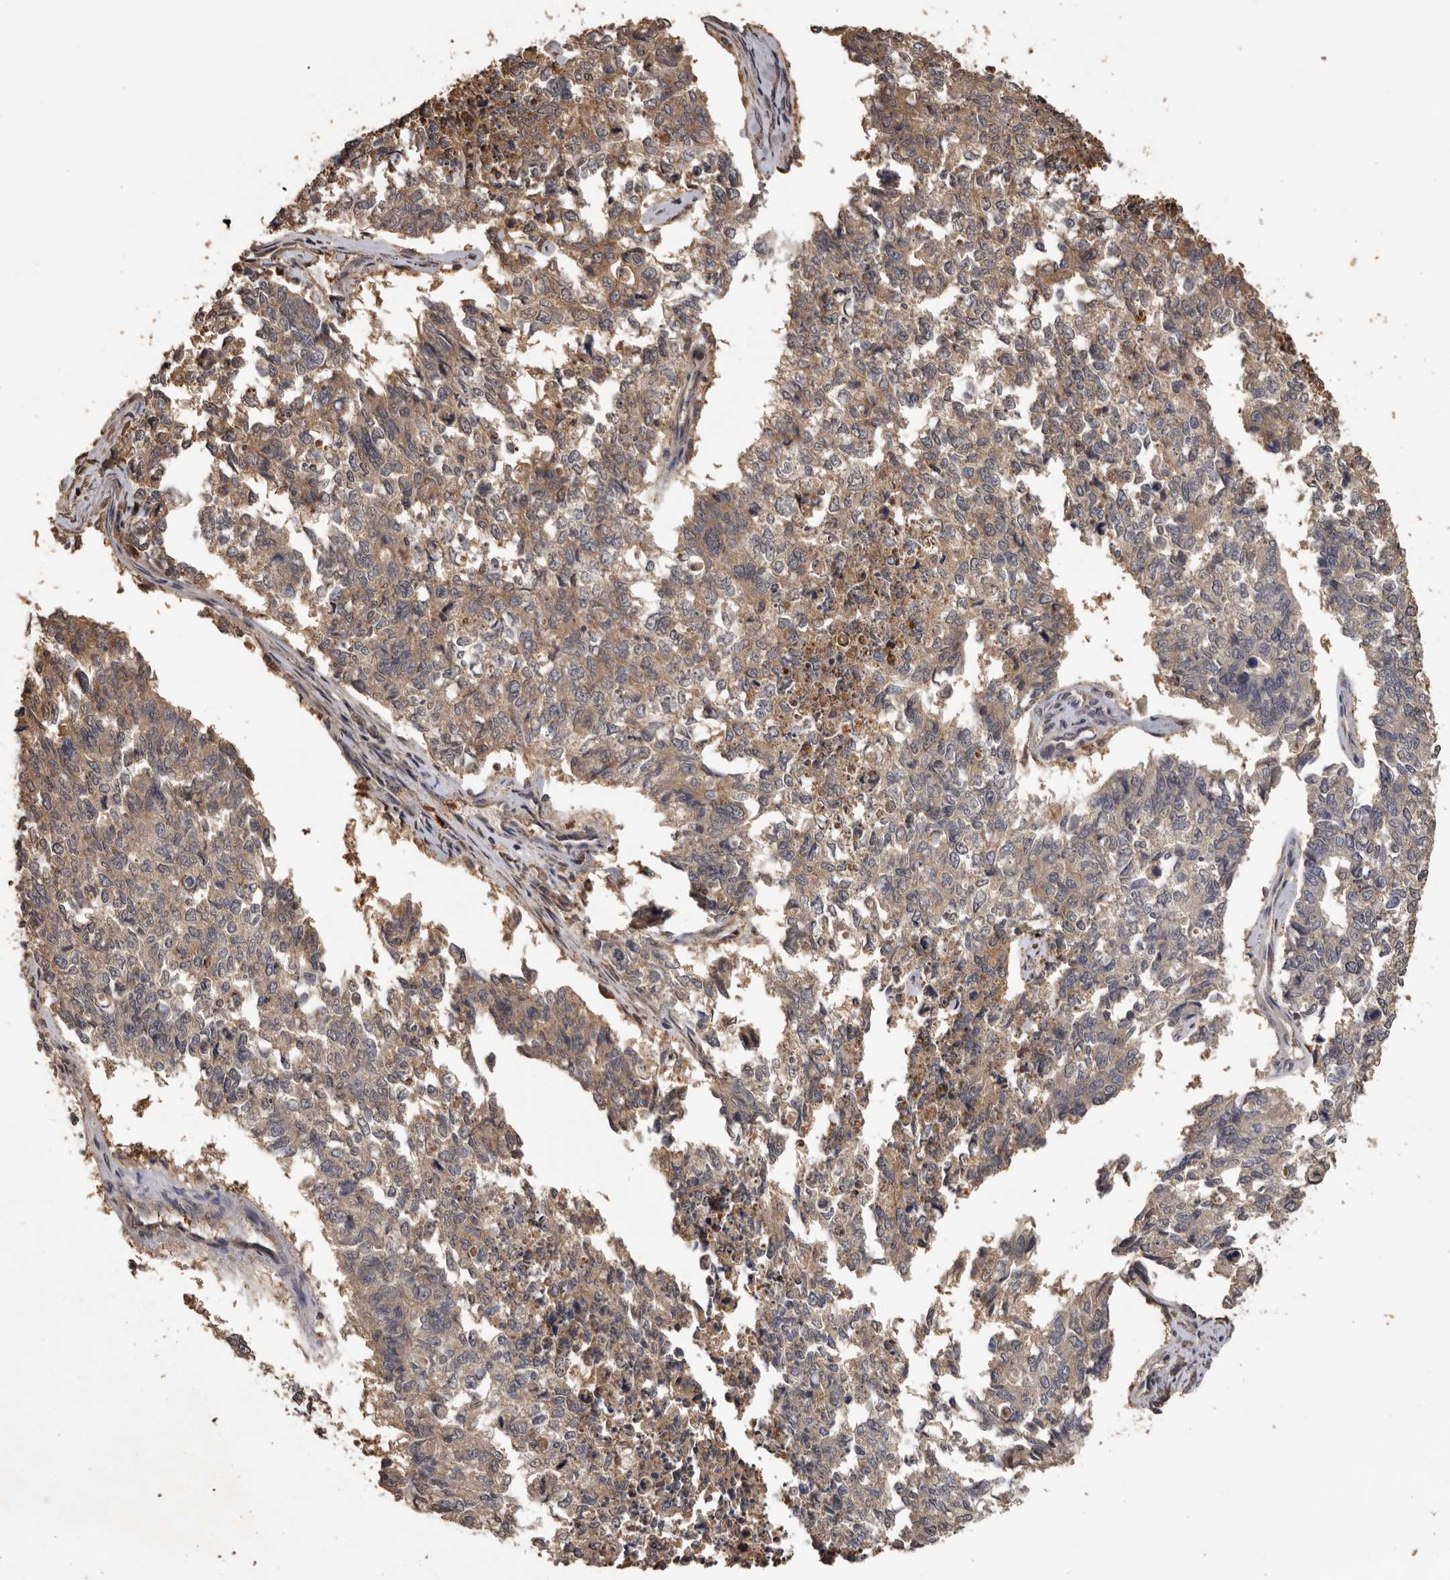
{"staining": {"intensity": "moderate", "quantity": "25%-75%", "location": "cytoplasmic/membranous"}, "tissue": "cervical cancer", "cell_type": "Tumor cells", "image_type": "cancer", "snomed": [{"axis": "morphology", "description": "Squamous cell carcinoma, NOS"}, {"axis": "topography", "description": "Cervix"}], "caption": "Immunohistochemical staining of human cervical cancer (squamous cell carcinoma) exhibits moderate cytoplasmic/membranous protein staining in about 25%-75% of tumor cells.", "gene": "KIF2B", "patient": {"sex": "female", "age": 63}}